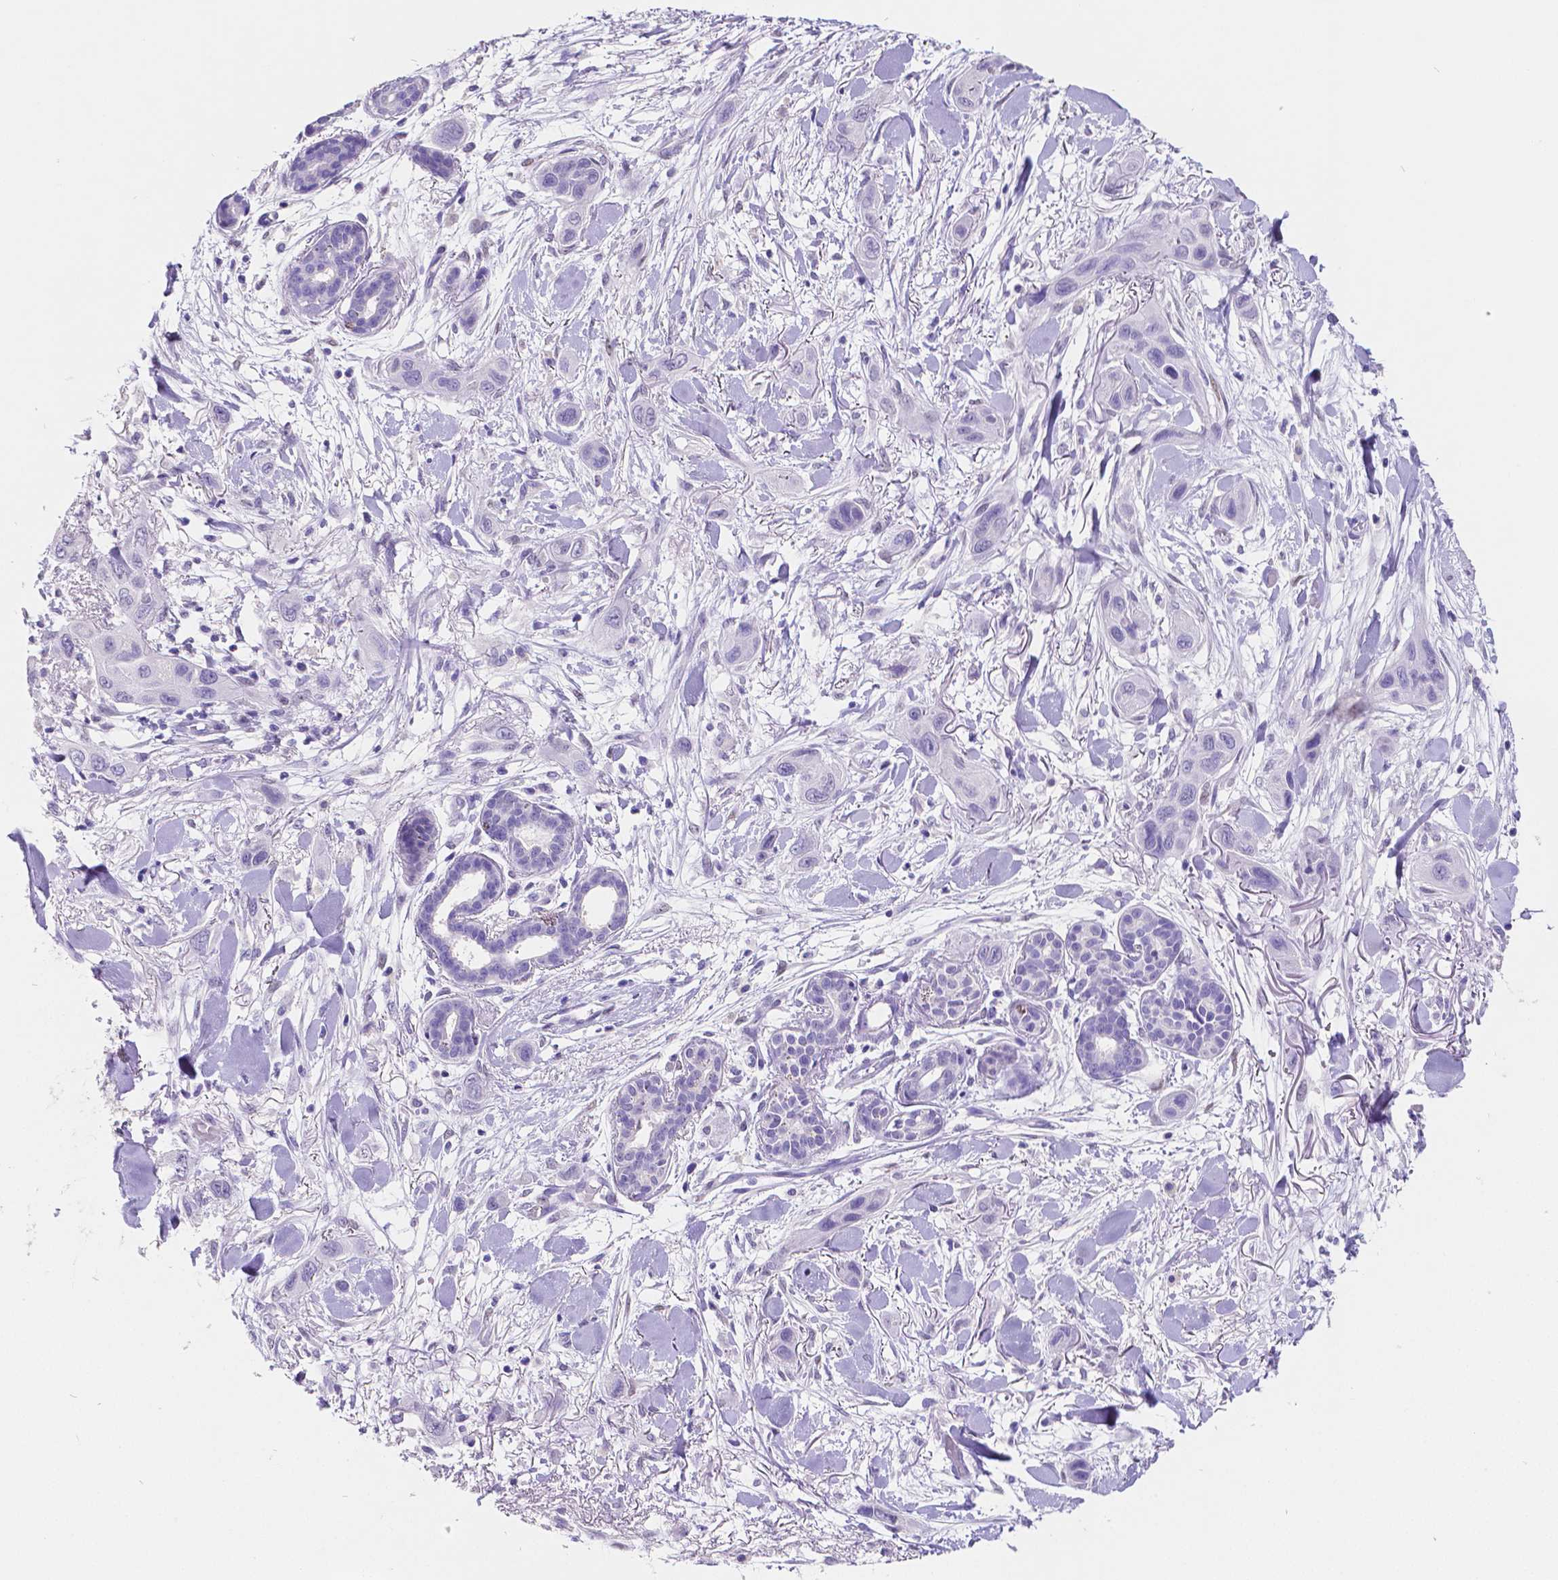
{"staining": {"intensity": "negative", "quantity": "none", "location": "none"}, "tissue": "skin cancer", "cell_type": "Tumor cells", "image_type": "cancer", "snomed": [{"axis": "morphology", "description": "Squamous cell carcinoma, NOS"}, {"axis": "topography", "description": "Skin"}], "caption": "The image reveals no significant expression in tumor cells of skin cancer (squamous cell carcinoma).", "gene": "SATB2", "patient": {"sex": "male", "age": 79}}